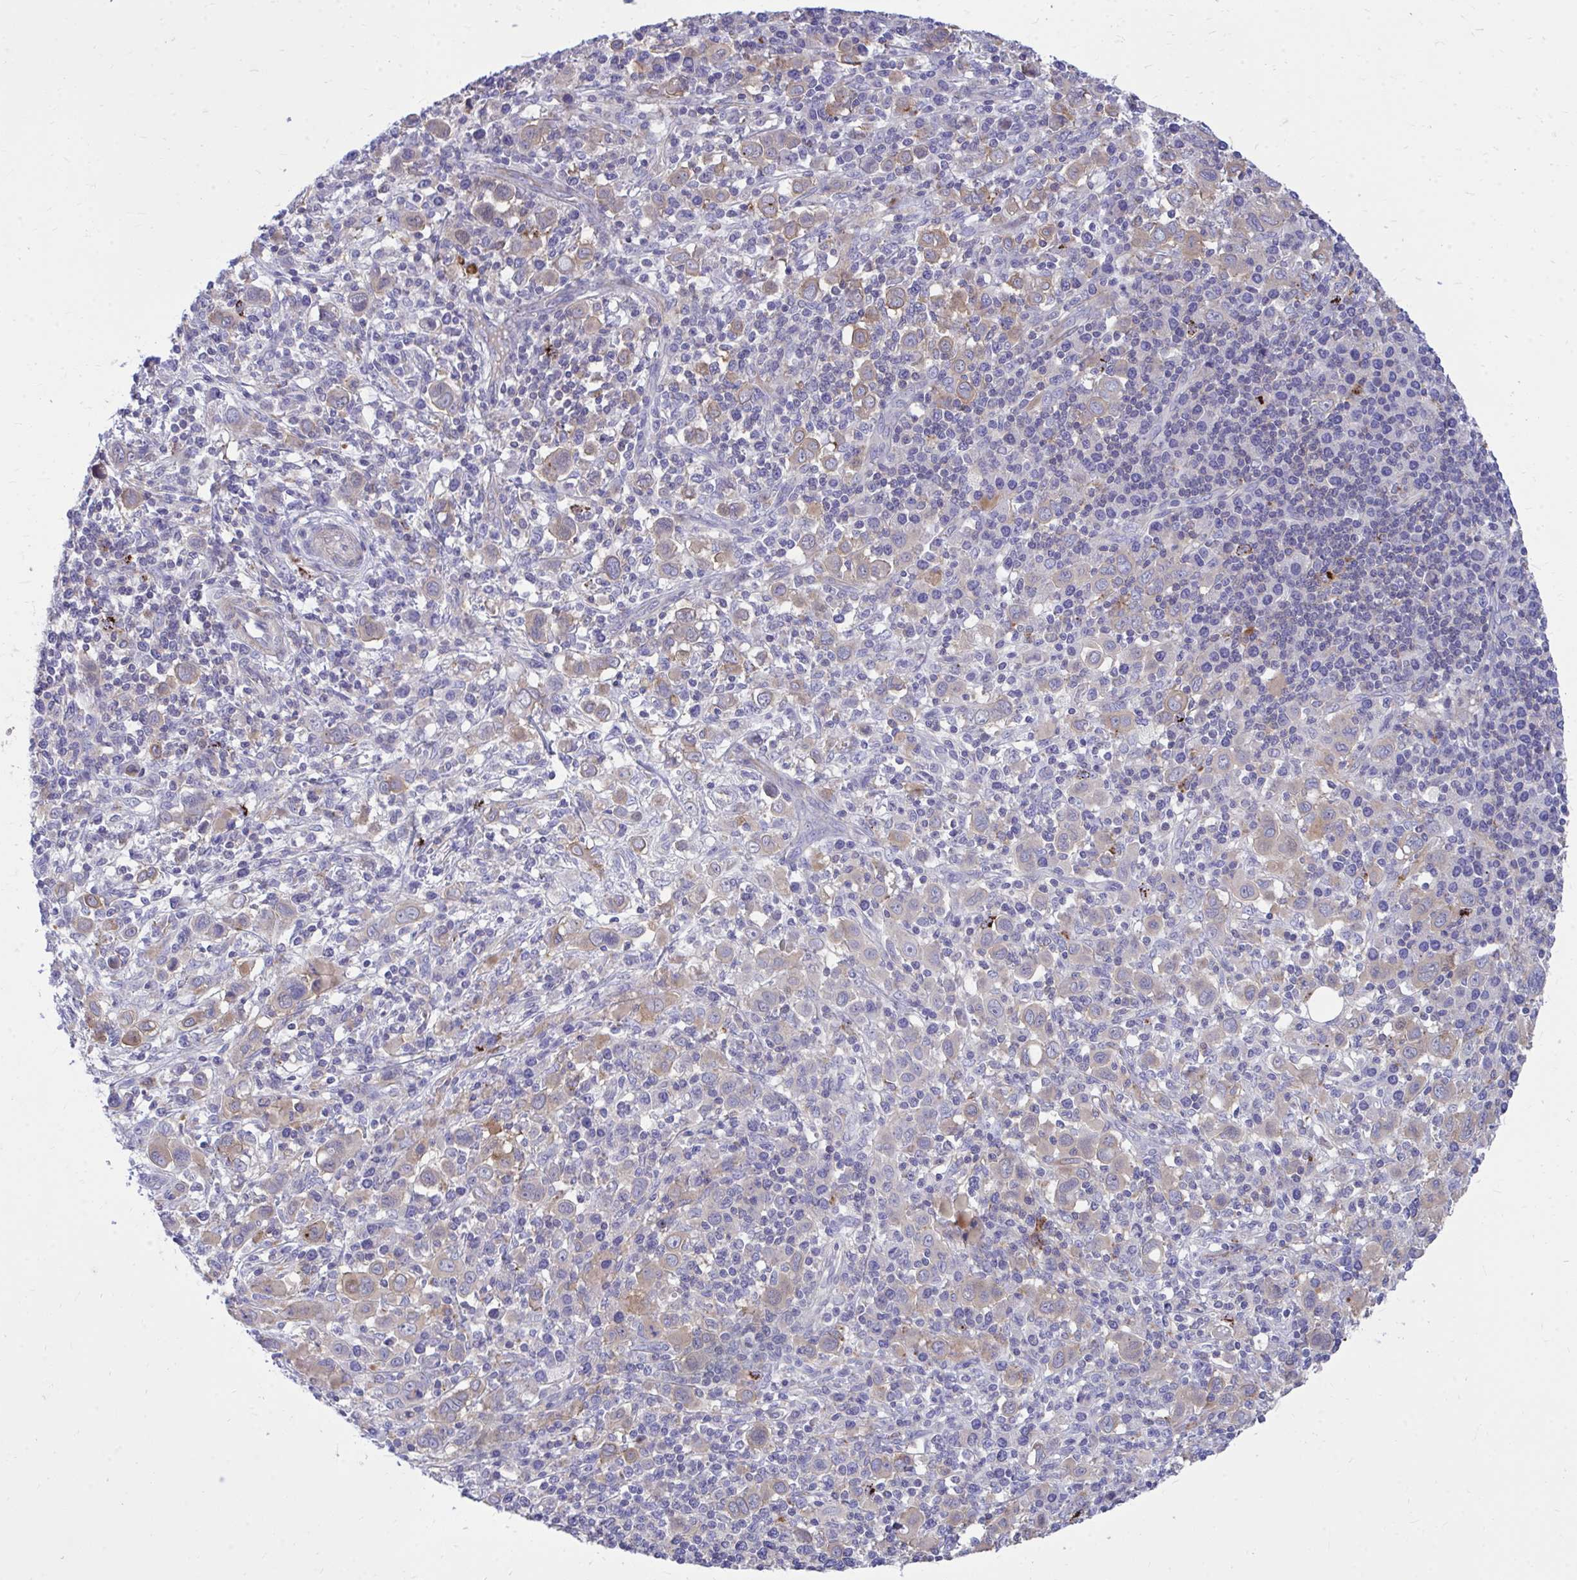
{"staining": {"intensity": "weak", "quantity": "25%-75%", "location": "cytoplasmic/membranous"}, "tissue": "stomach cancer", "cell_type": "Tumor cells", "image_type": "cancer", "snomed": [{"axis": "morphology", "description": "Adenocarcinoma, NOS"}, {"axis": "topography", "description": "Stomach, upper"}], "caption": "High-magnification brightfield microscopy of stomach cancer (adenocarcinoma) stained with DAB (3,3'-diaminobenzidine) (brown) and counterstained with hematoxylin (blue). tumor cells exhibit weak cytoplasmic/membranous staining is appreciated in about25%-75% of cells.", "gene": "TP53I11", "patient": {"sex": "male", "age": 75}}